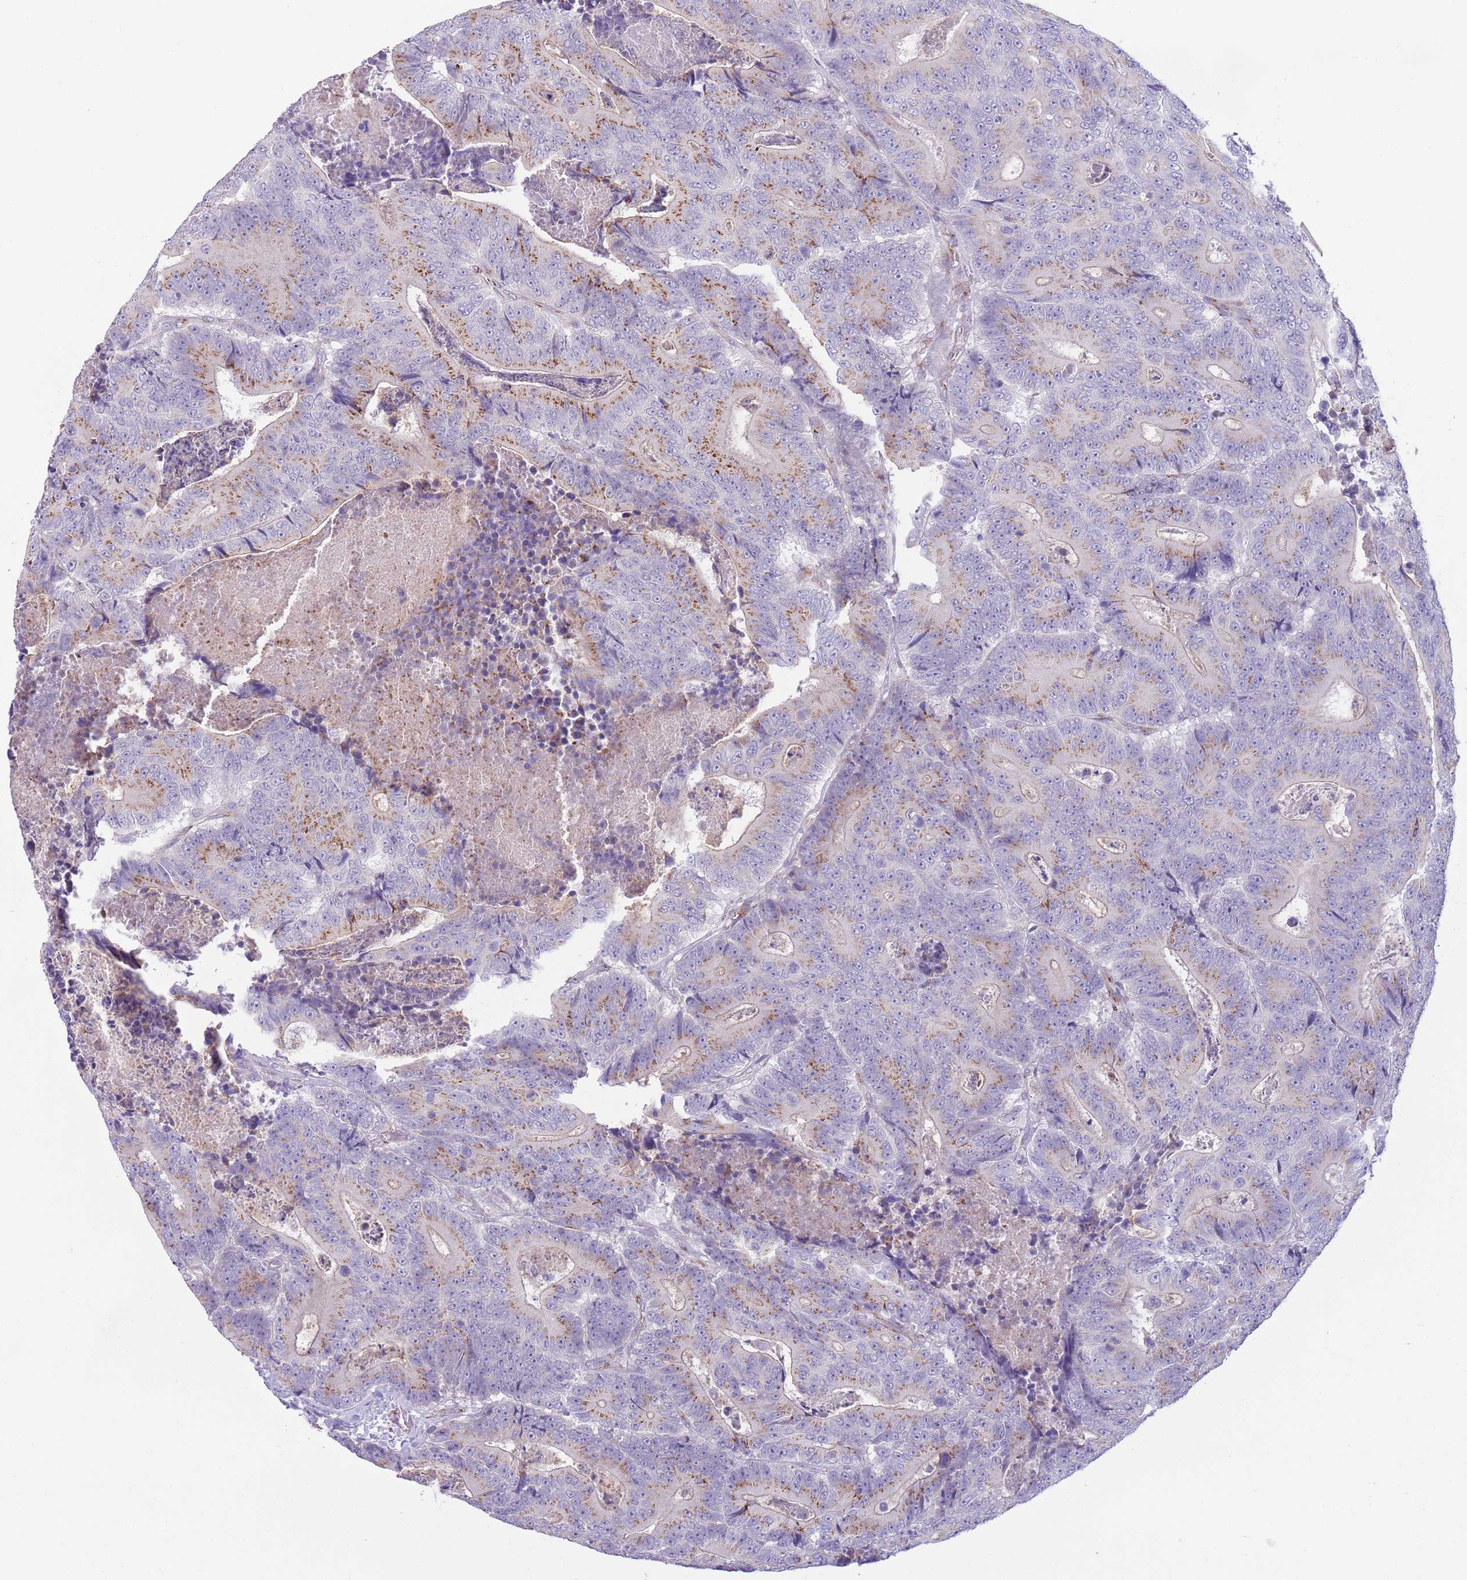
{"staining": {"intensity": "moderate", "quantity": ">75%", "location": "cytoplasmic/membranous"}, "tissue": "colorectal cancer", "cell_type": "Tumor cells", "image_type": "cancer", "snomed": [{"axis": "morphology", "description": "Adenocarcinoma, NOS"}, {"axis": "topography", "description": "Colon"}], "caption": "High-power microscopy captured an IHC histopathology image of colorectal cancer (adenocarcinoma), revealing moderate cytoplasmic/membranous expression in about >75% of tumor cells.", "gene": "C20orf96", "patient": {"sex": "male", "age": 83}}